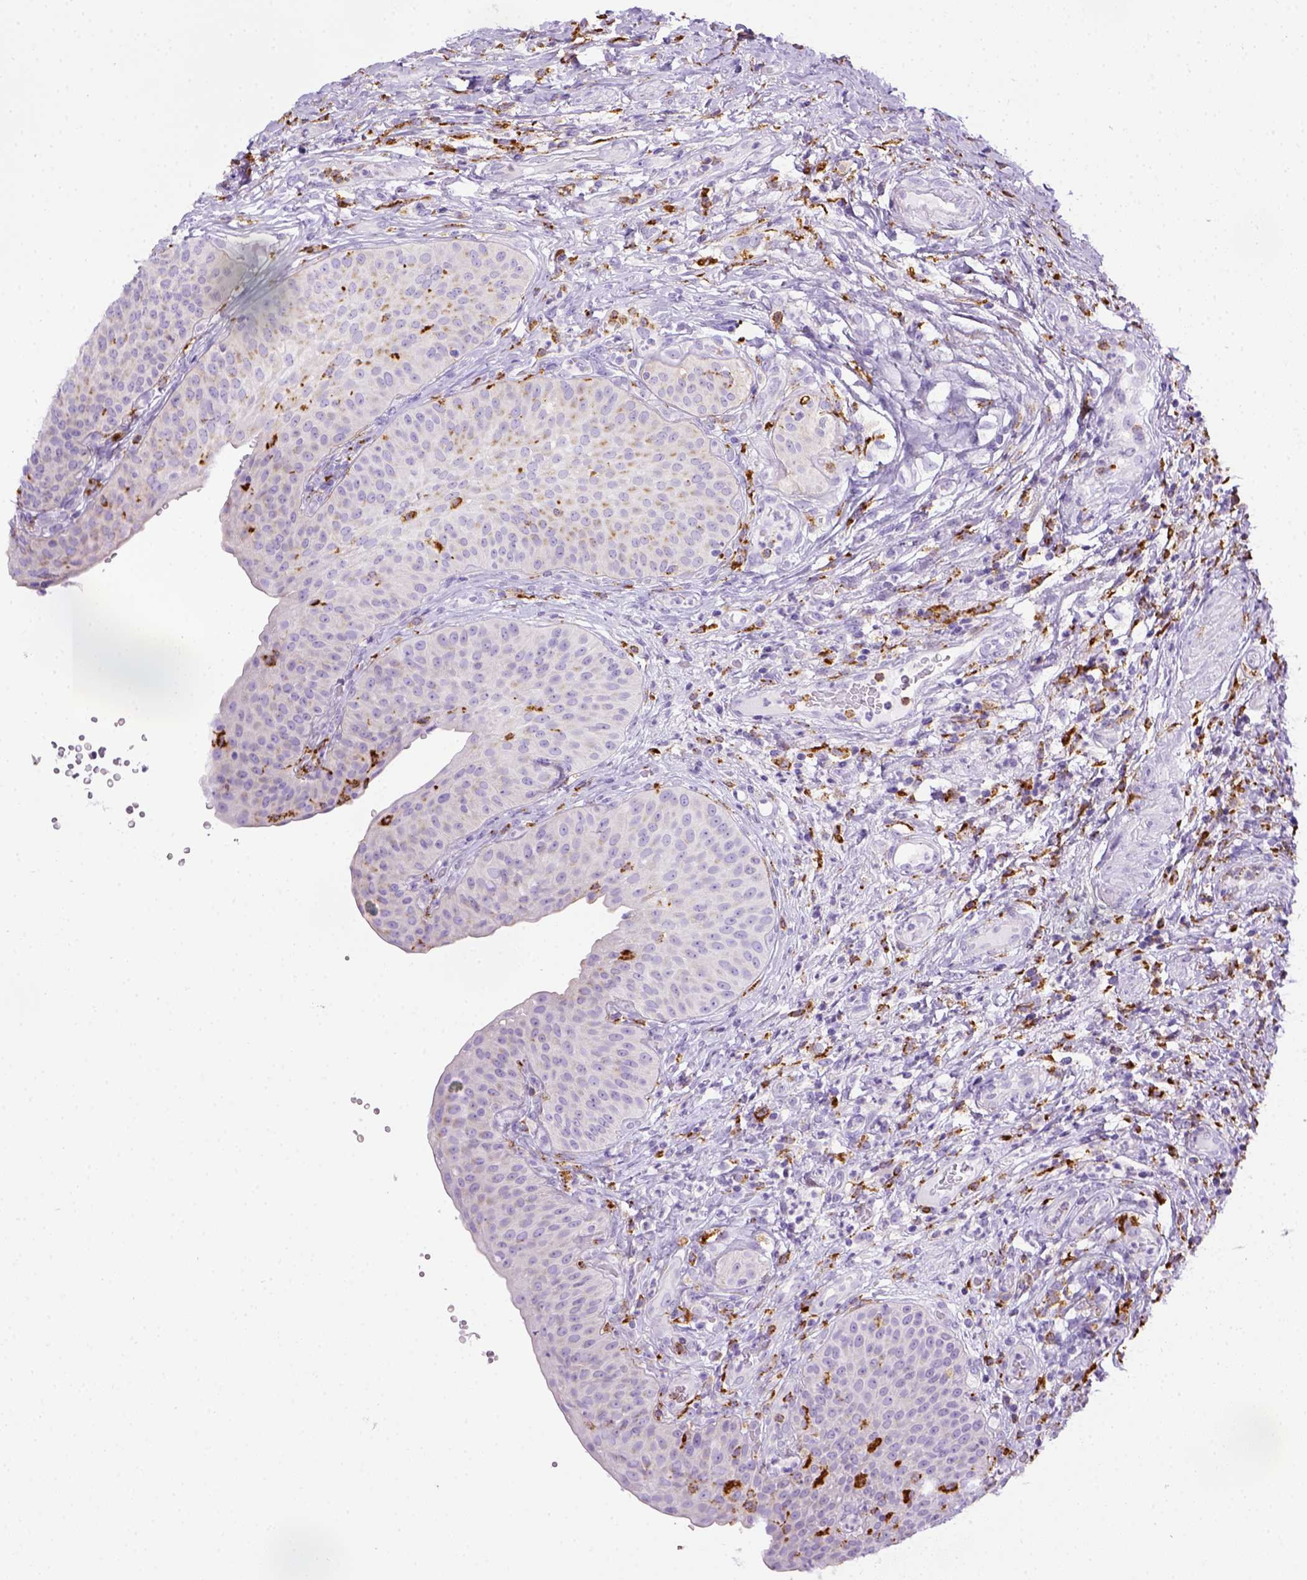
{"staining": {"intensity": "negative", "quantity": "none", "location": "none"}, "tissue": "urinary bladder", "cell_type": "Urothelial cells", "image_type": "normal", "snomed": [{"axis": "morphology", "description": "Normal tissue, NOS"}, {"axis": "topography", "description": "Urinary bladder"}], "caption": "This is an immunohistochemistry (IHC) histopathology image of normal urinary bladder. There is no staining in urothelial cells.", "gene": "CD68", "patient": {"sex": "male", "age": 66}}